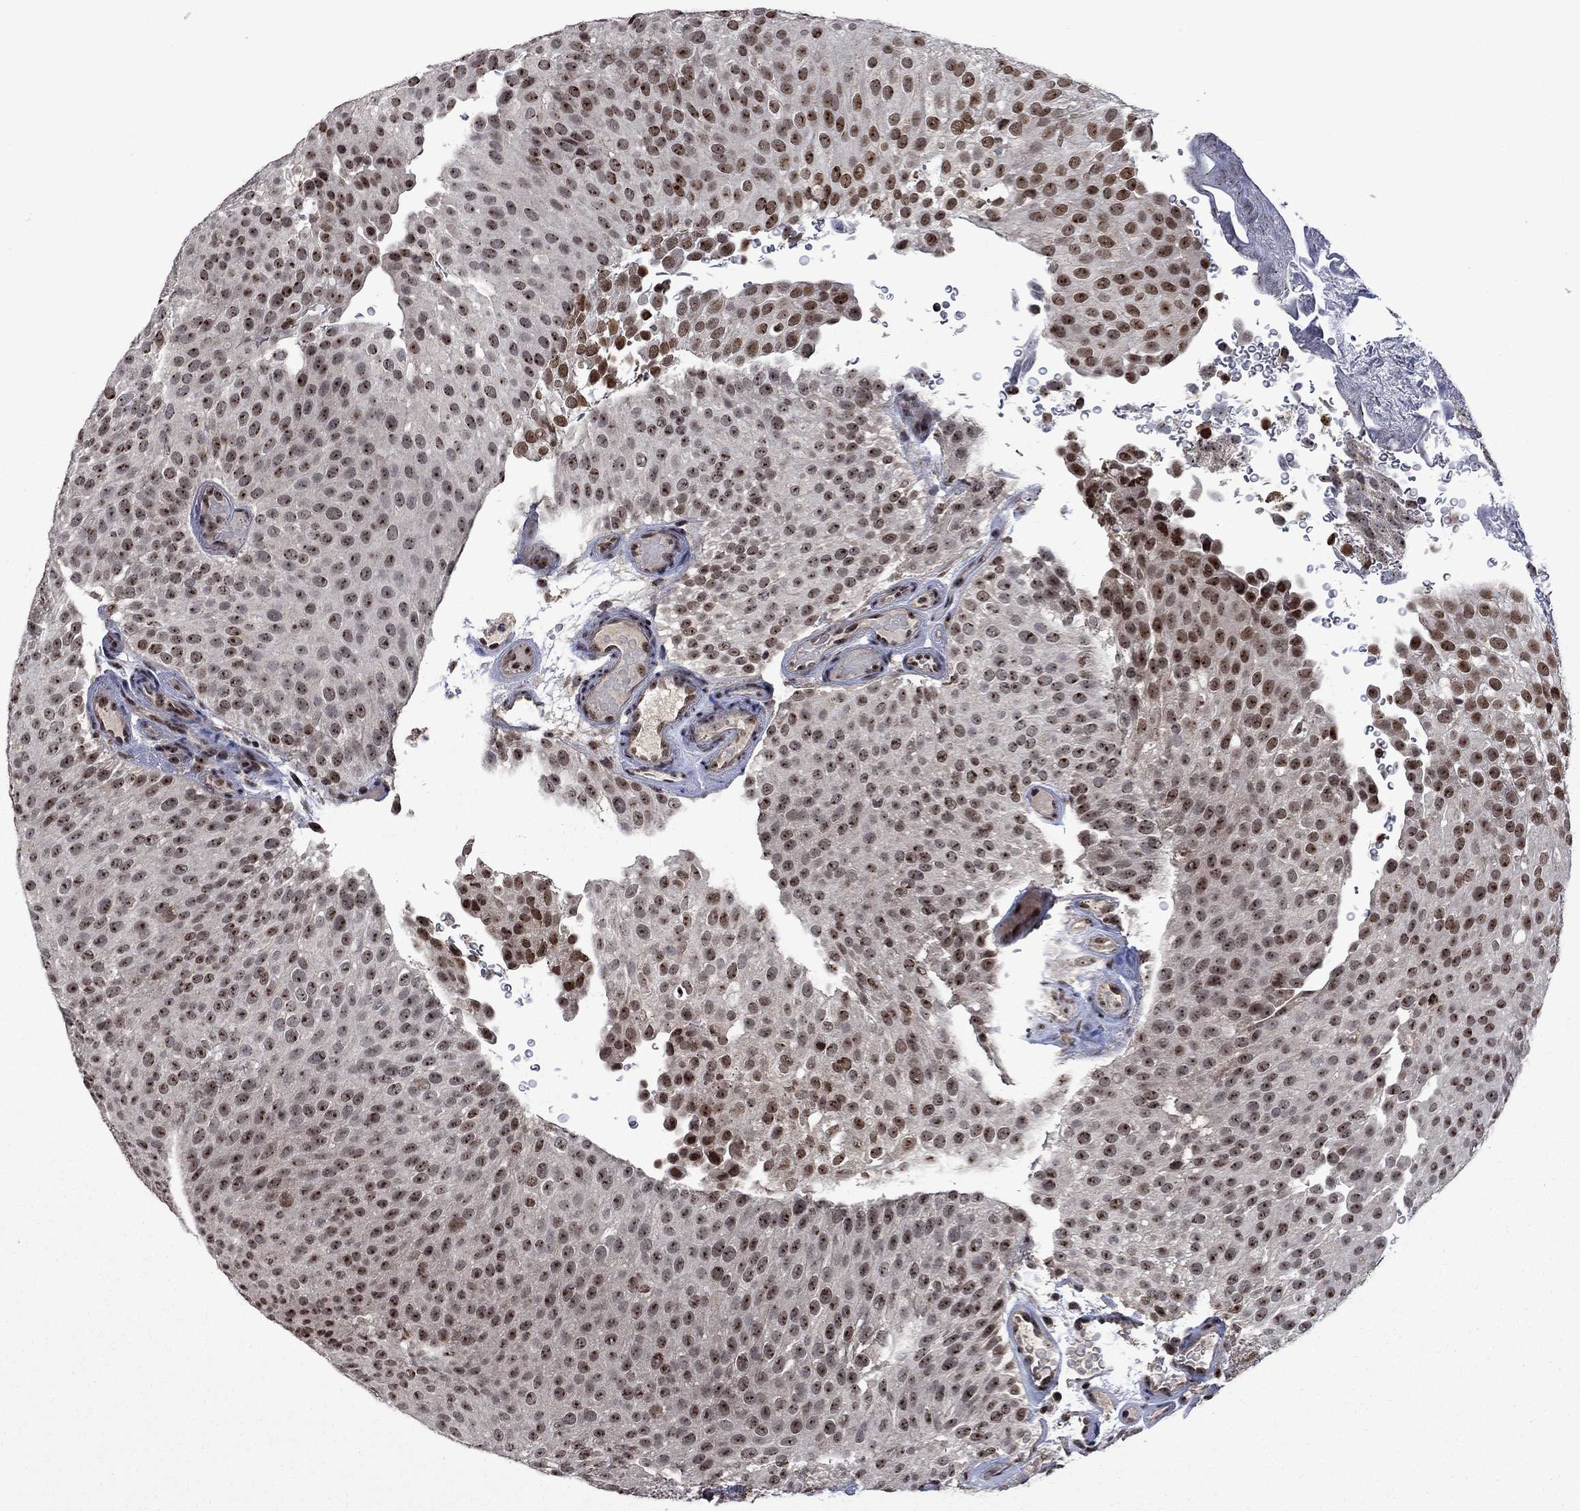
{"staining": {"intensity": "moderate", "quantity": "25%-75%", "location": "nuclear"}, "tissue": "urothelial cancer", "cell_type": "Tumor cells", "image_type": "cancer", "snomed": [{"axis": "morphology", "description": "Urothelial carcinoma, Low grade"}, {"axis": "topography", "description": "Urinary bladder"}], "caption": "IHC (DAB) staining of human urothelial cancer demonstrates moderate nuclear protein staining in about 25%-75% of tumor cells. (DAB IHC, brown staining for protein, blue staining for nuclei).", "gene": "FBL", "patient": {"sex": "male", "age": 78}}